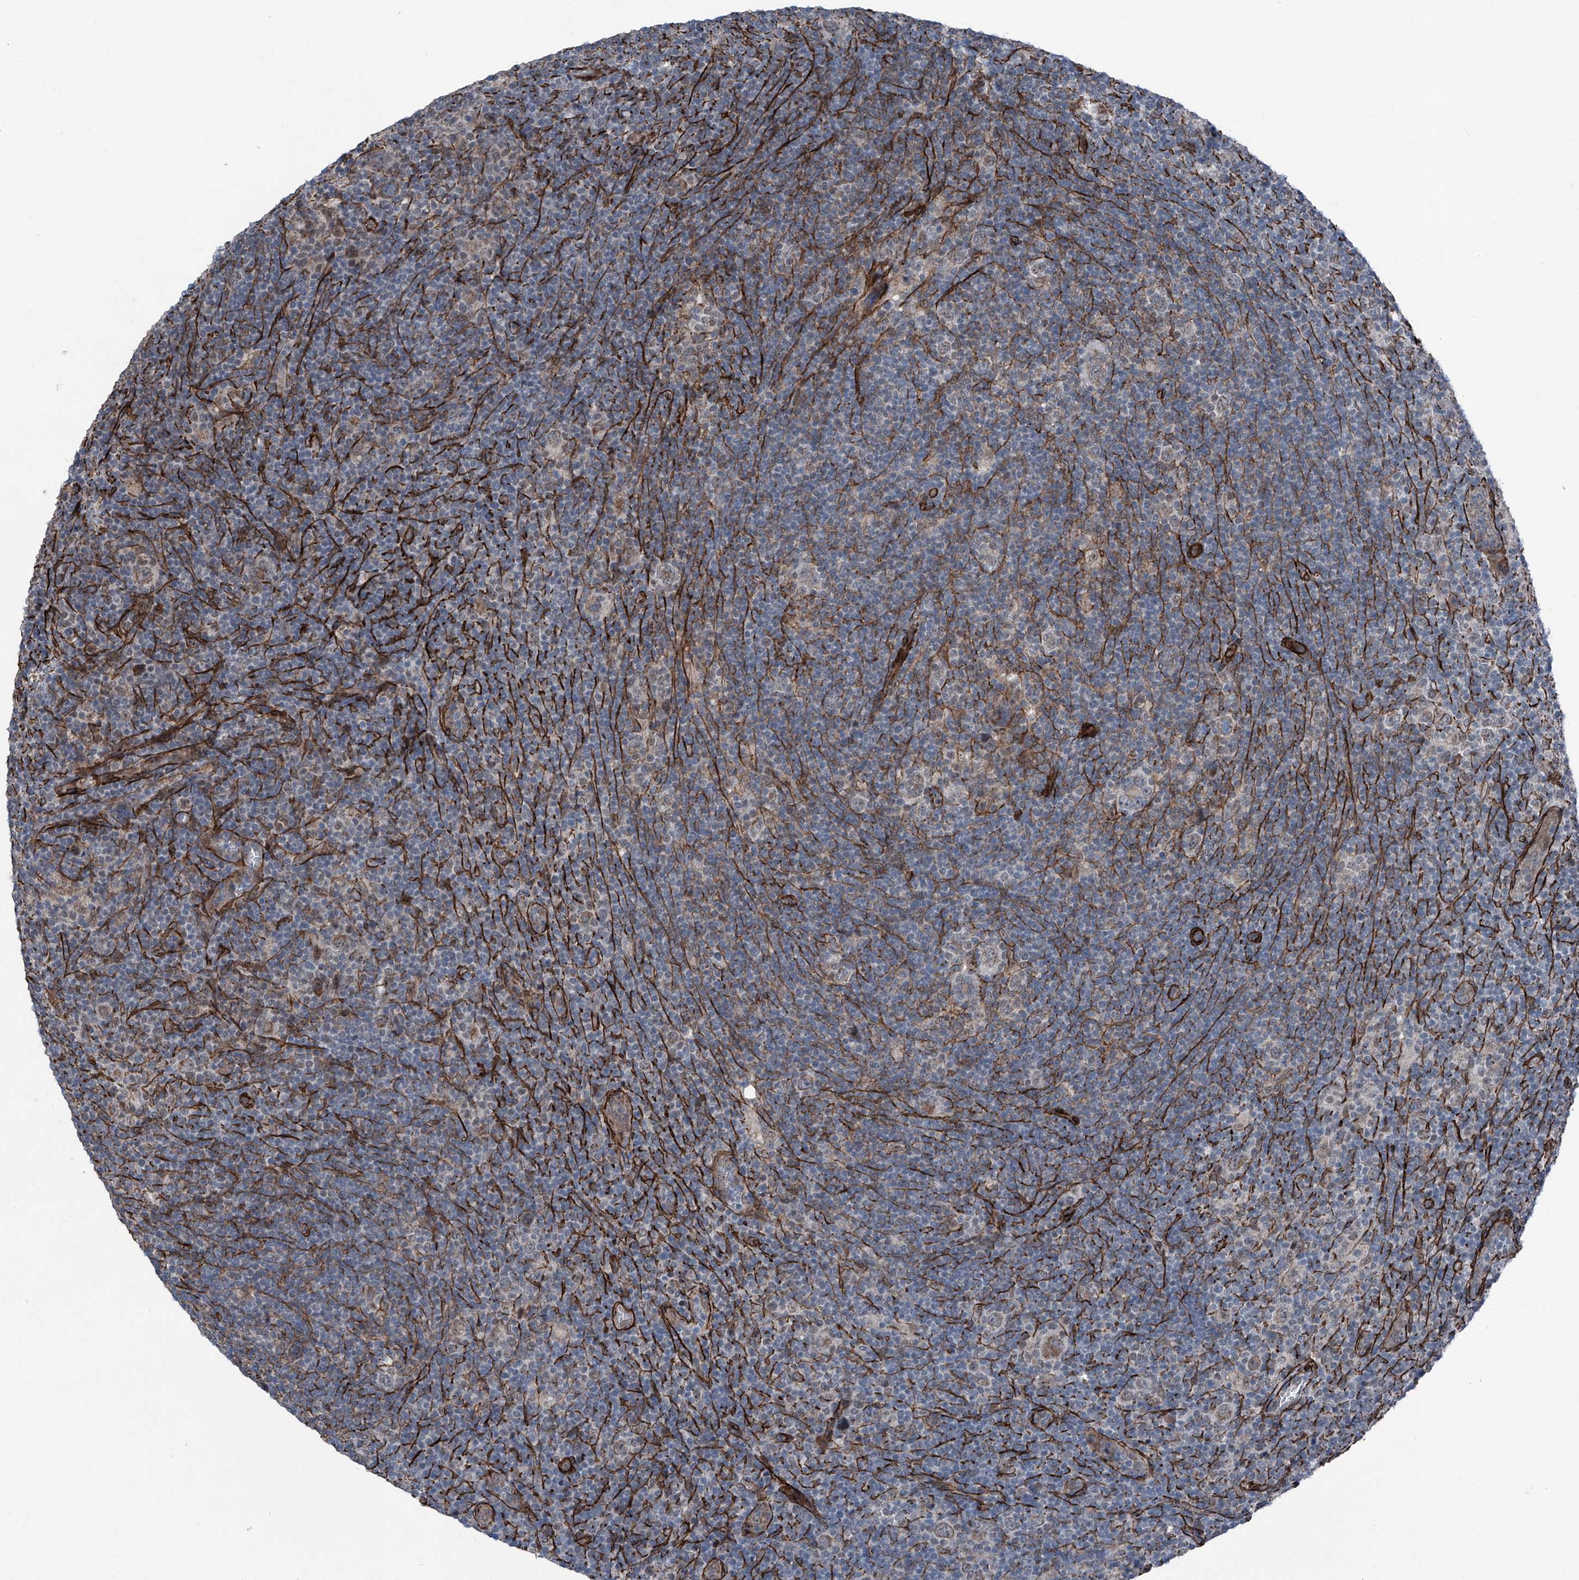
{"staining": {"intensity": "negative", "quantity": "none", "location": "none"}, "tissue": "lymphoma", "cell_type": "Tumor cells", "image_type": "cancer", "snomed": [{"axis": "morphology", "description": "Hodgkin's disease, NOS"}, {"axis": "topography", "description": "Lymph node"}], "caption": "Immunohistochemistry (IHC) photomicrograph of human lymphoma stained for a protein (brown), which demonstrates no staining in tumor cells.", "gene": "COA7", "patient": {"sex": "female", "age": 57}}